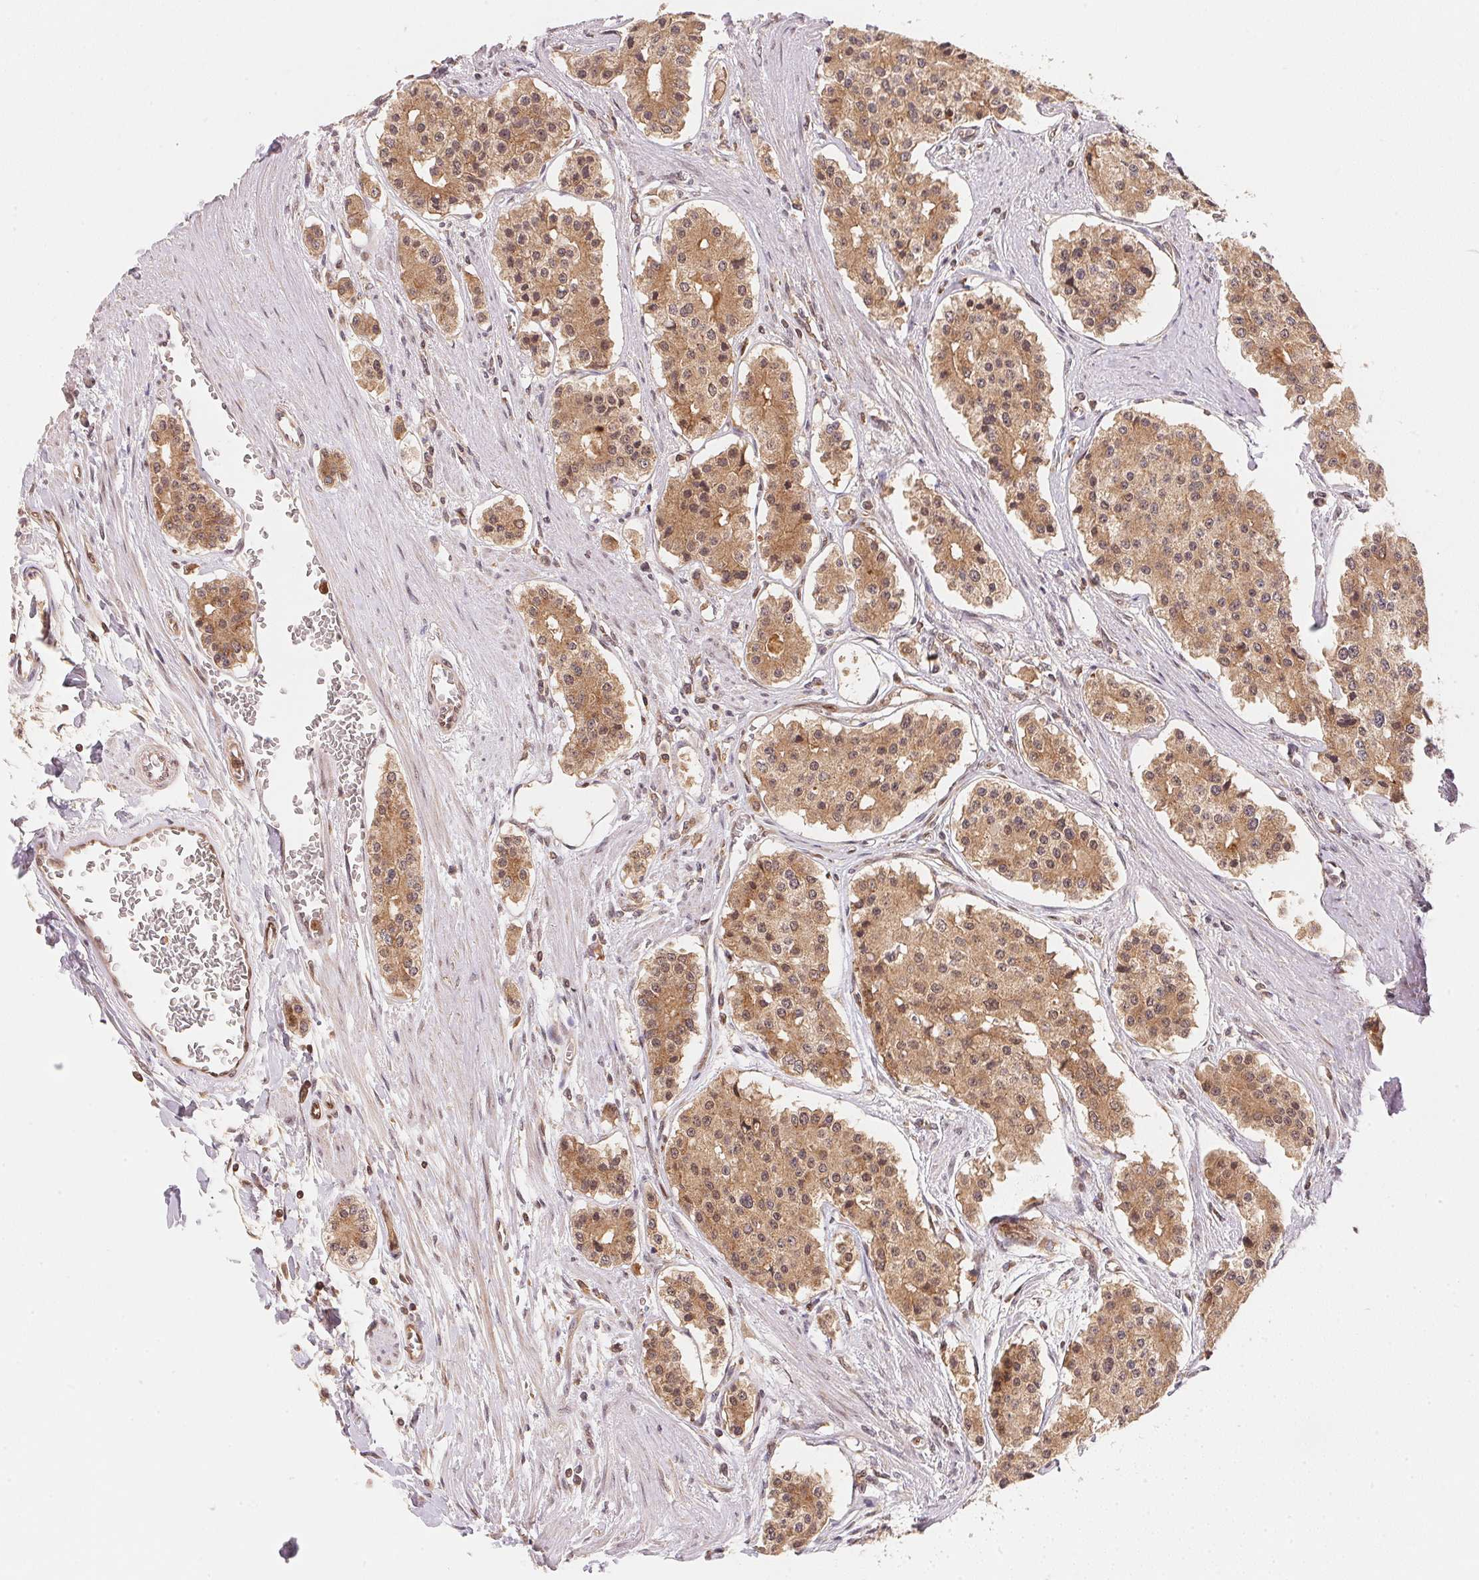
{"staining": {"intensity": "moderate", "quantity": ">75%", "location": "cytoplasmic/membranous,nuclear"}, "tissue": "carcinoid", "cell_type": "Tumor cells", "image_type": "cancer", "snomed": [{"axis": "morphology", "description": "Carcinoid, malignant, NOS"}, {"axis": "topography", "description": "Small intestine"}], "caption": "Protein analysis of malignant carcinoid tissue reveals moderate cytoplasmic/membranous and nuclear staining in about >75% of tumor cells.", "gene": "CCDC102B", "patient": {"sex": "female", "age": 65}}